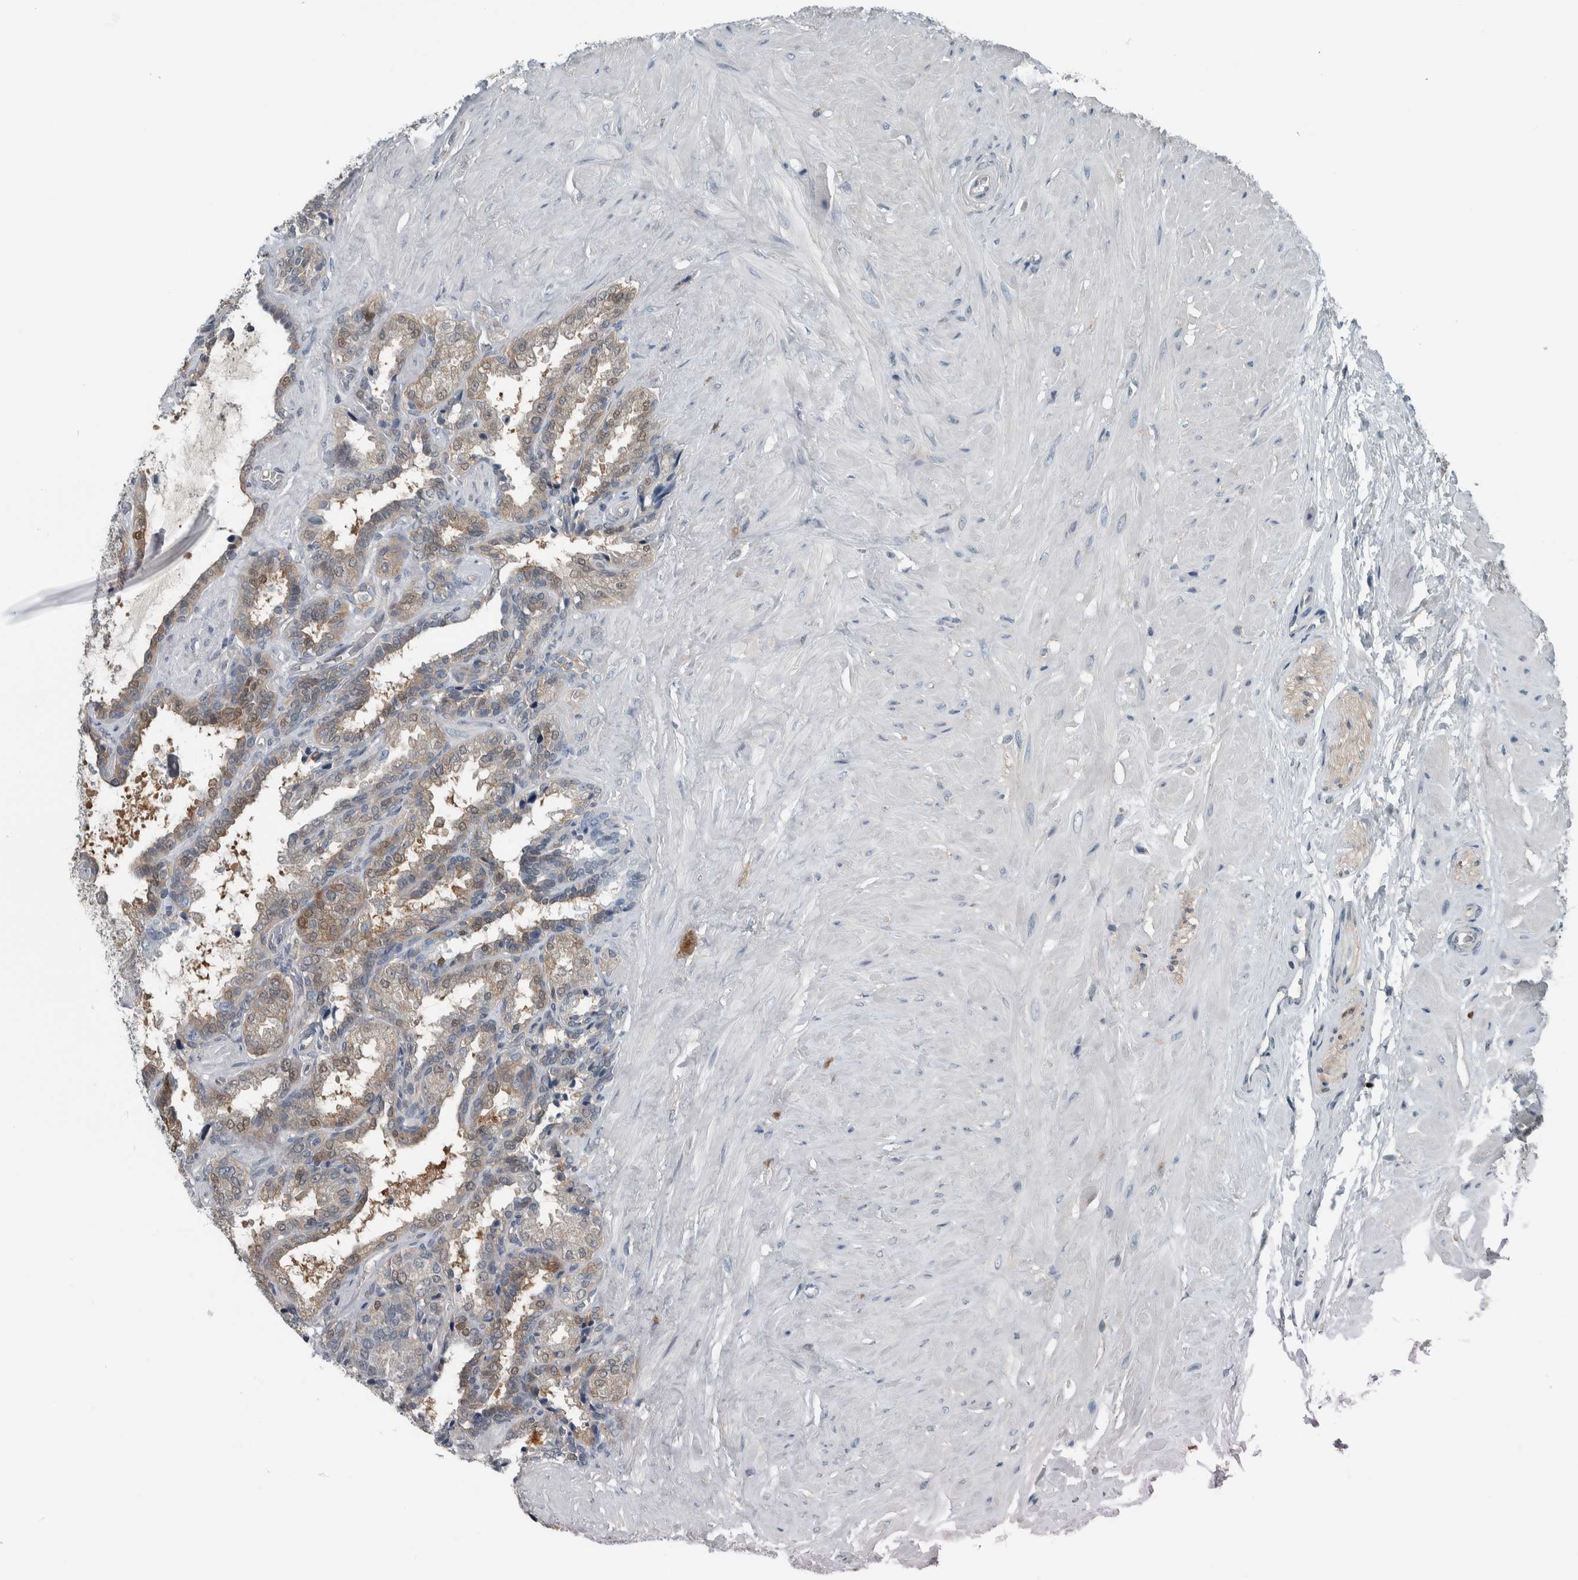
{"staining": {"intensity": "weak", "quantity": ">75%", "location": "cytoplasmic/membranous,nuclear"}, "tissue": "seminal vesicle", "cell_type": "Glandular cells", "image_type": "normal", "snomed": [{"axis": "morphology", "description": "Normal tissue, NOS"}, {"axis": "topography", "description": "Seminal veicle"}], "caption": "Immunohistochemical staining of benign human seminal vesicle demonstrates low levels of weak cytoplasmic/membranous,nuclear staining in approximately >75% of glandular cells.", "gene": "ALAD", "patient": {"sex": "male", "age": 46}}